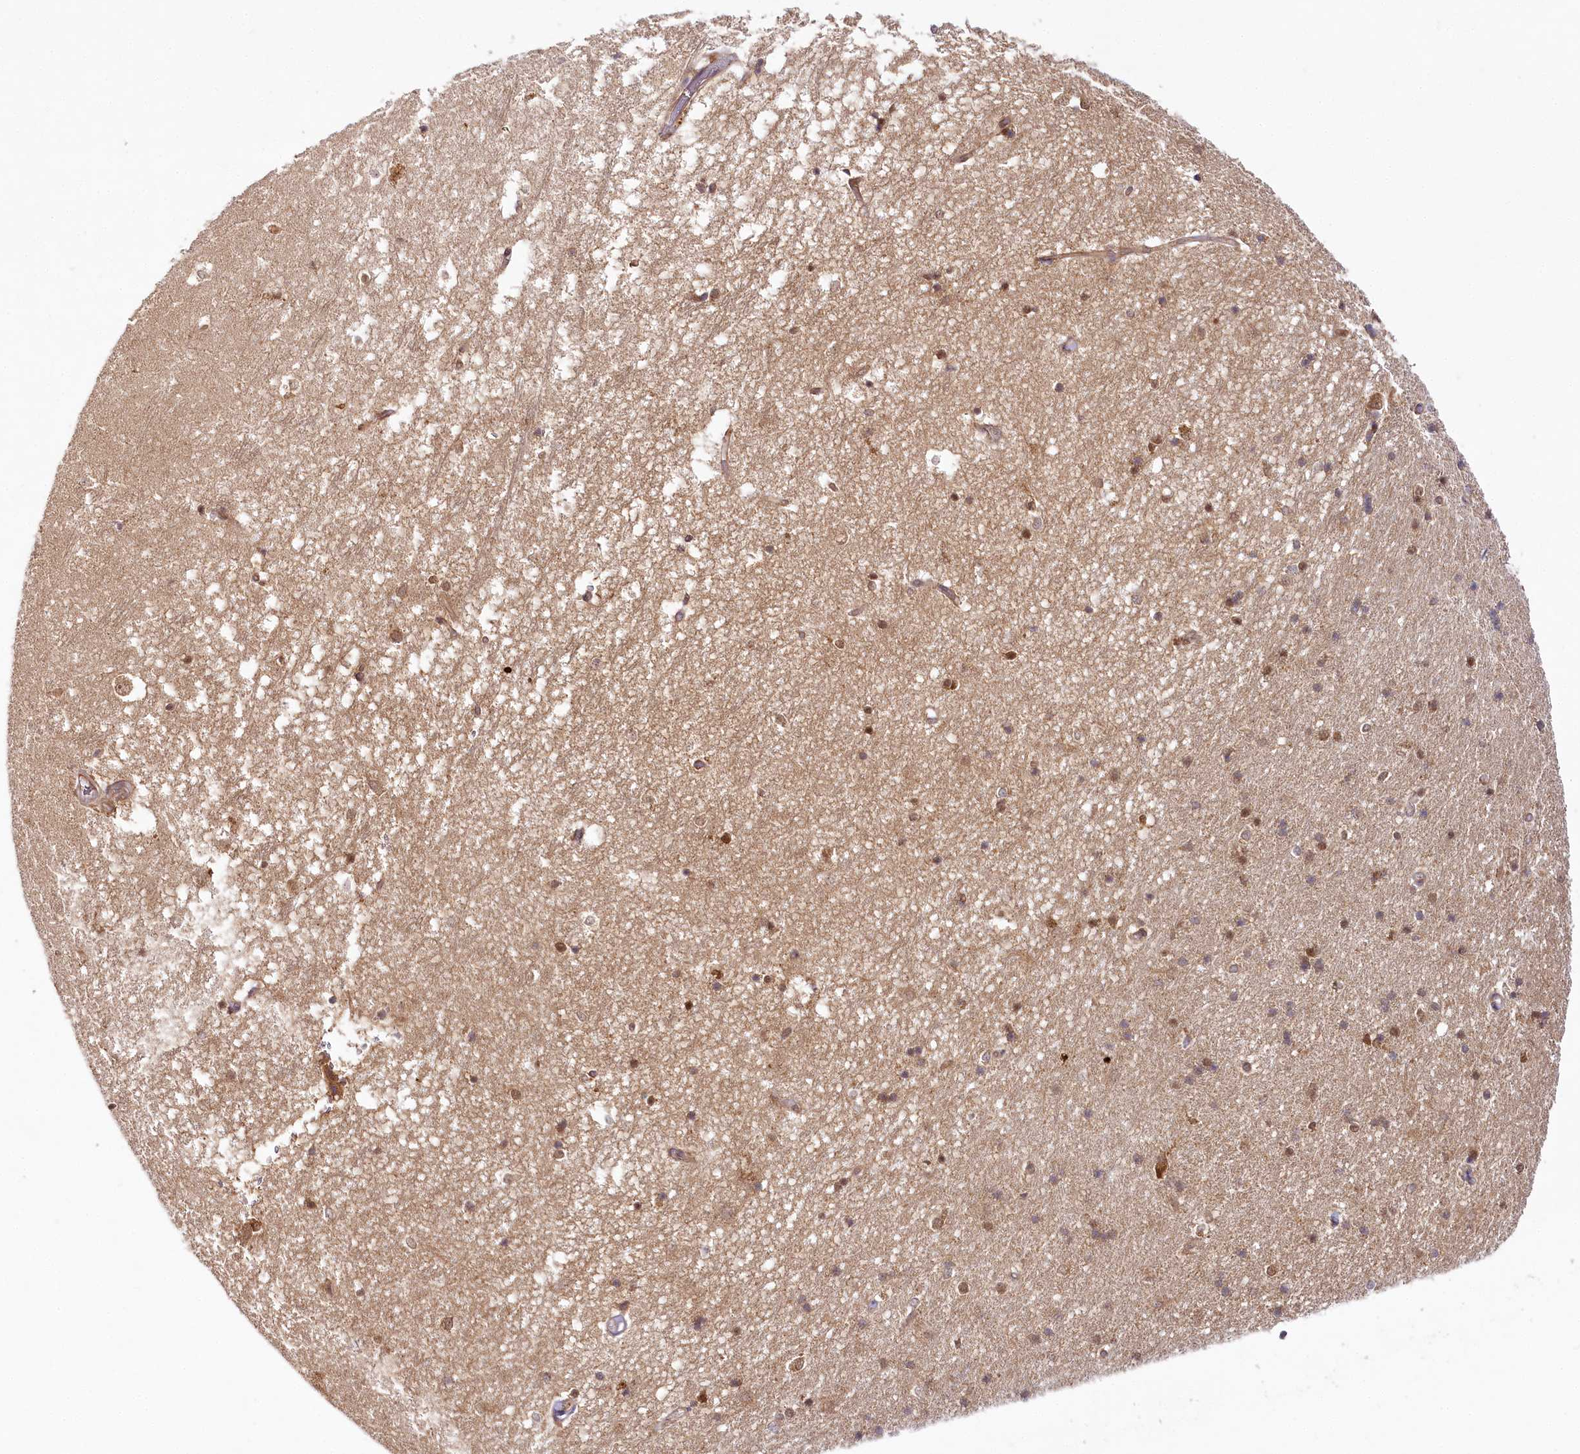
{"staining": {"intensity": "moderate", "quantity": "<25%", "location": "cytoplasmic/membranous"}, "tissue": "hippocampus", "cell_type": "Glial cells", "image_type": "normal", "snomed": [{"axis": "morphology", "description": "Normal tissue, NOS"}, {"axis": "topography", "description": "Hippocampus"}], "caption": "Glial cells exhibit low levels of moderate cytoplasmic/membranous positivity in about <25% of cells in normal human hippocampus. The protein of interest is stained brown, and the nuclei are stained in blue (DAB (3,3'-diaminobenzidine) IHC with brightfield microscopy, high magnification).", "gene": "INPP4B", "patient": {"sex": "male", "age": 45}}